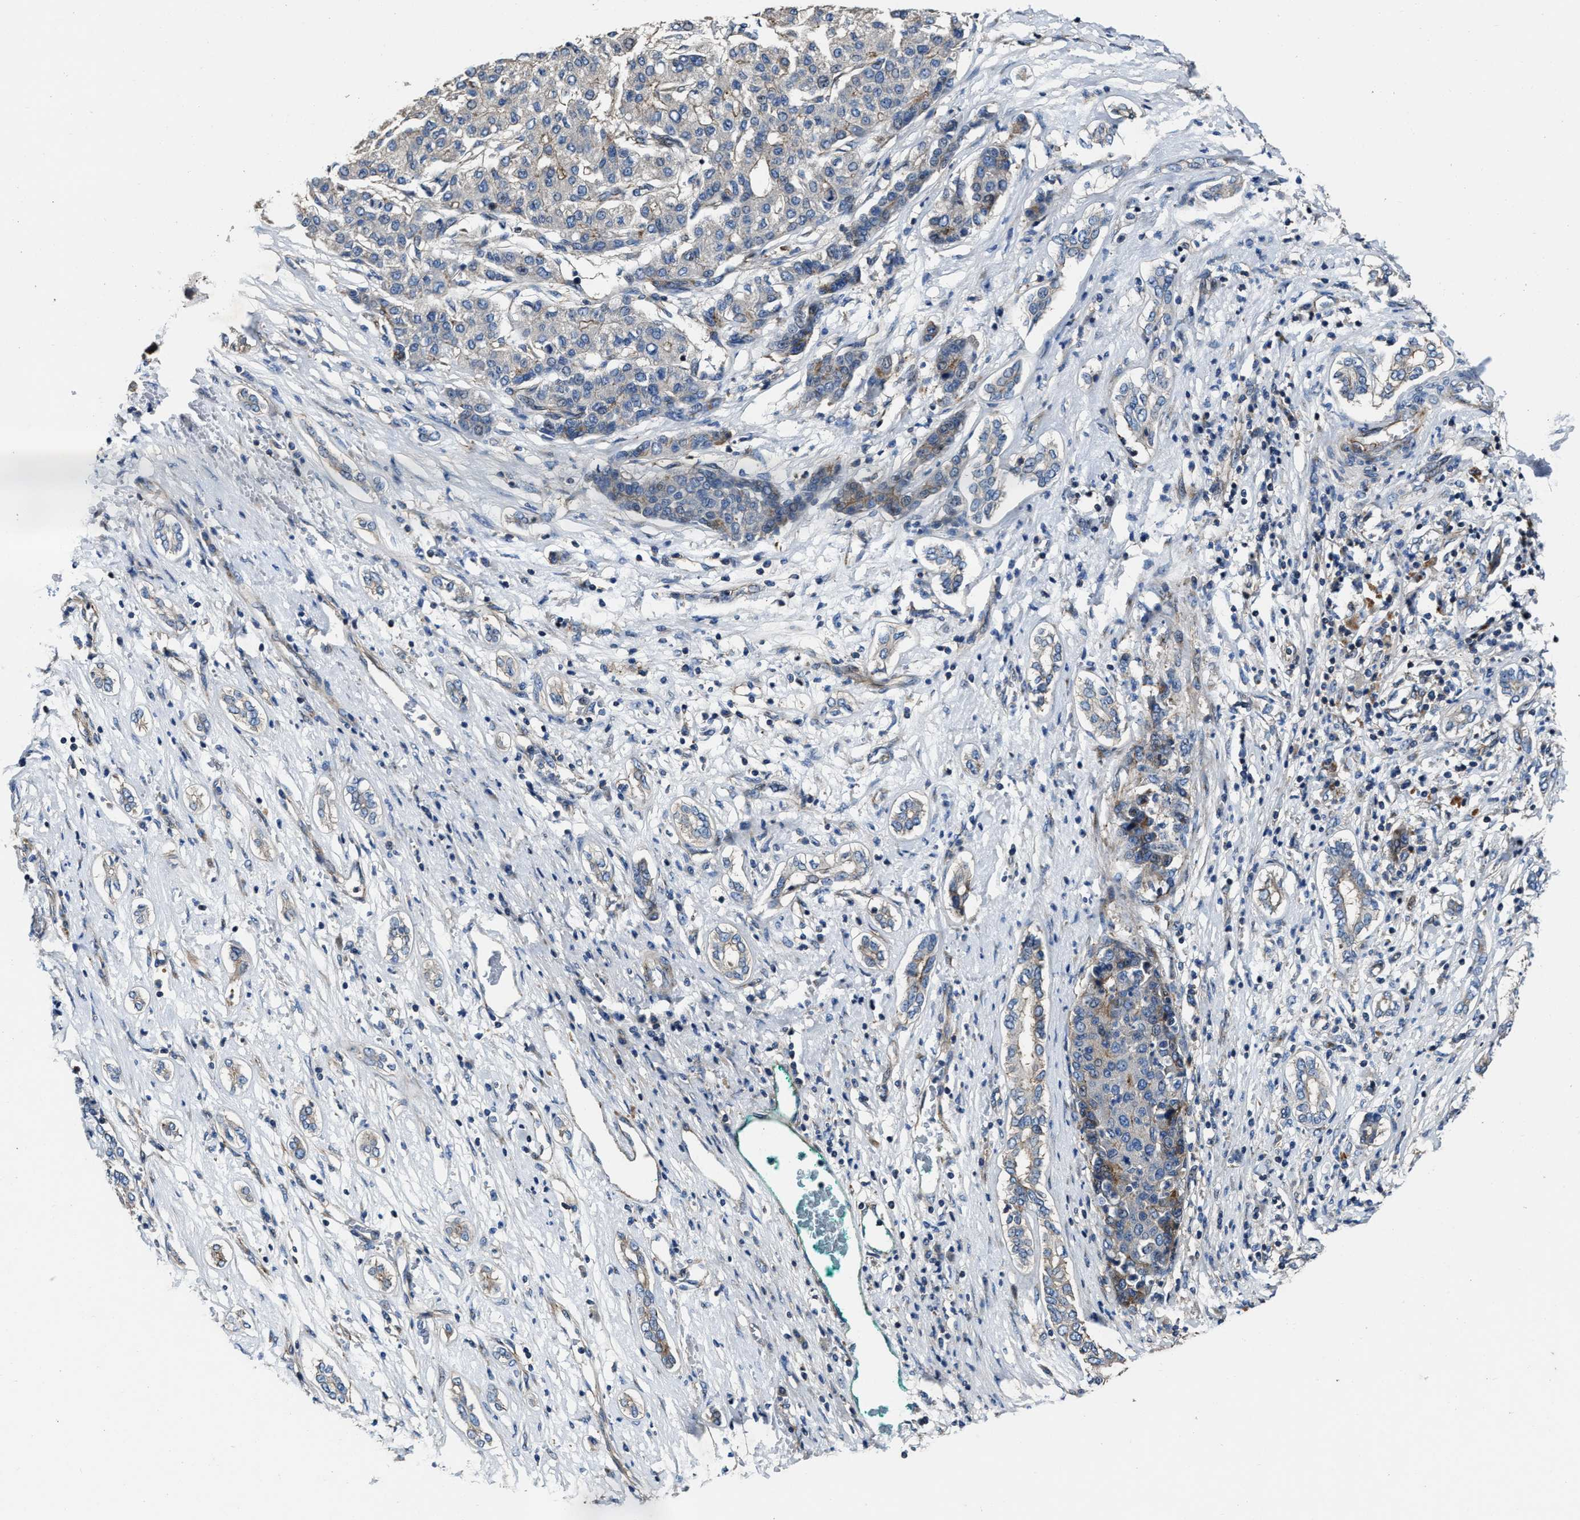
{"staining": {"intensity": "negative", "quantity": "none", "location": "none"}, "tissue": "liver cancer", "cell_type": "Tumor cells", "image_type": "cancer", "snomed": [{"axis": "morphology", "description": "Carcinoma, Hepatocellular, NOS"}, {"axis": "topography", "description": "Liver"}], "caption": "Tumor cells are negative for brown protein staining in liver cancer (hepatocellular carcinoma).", "gene": "PTAR1", "patient": {"sex": "male", "age": 65}}